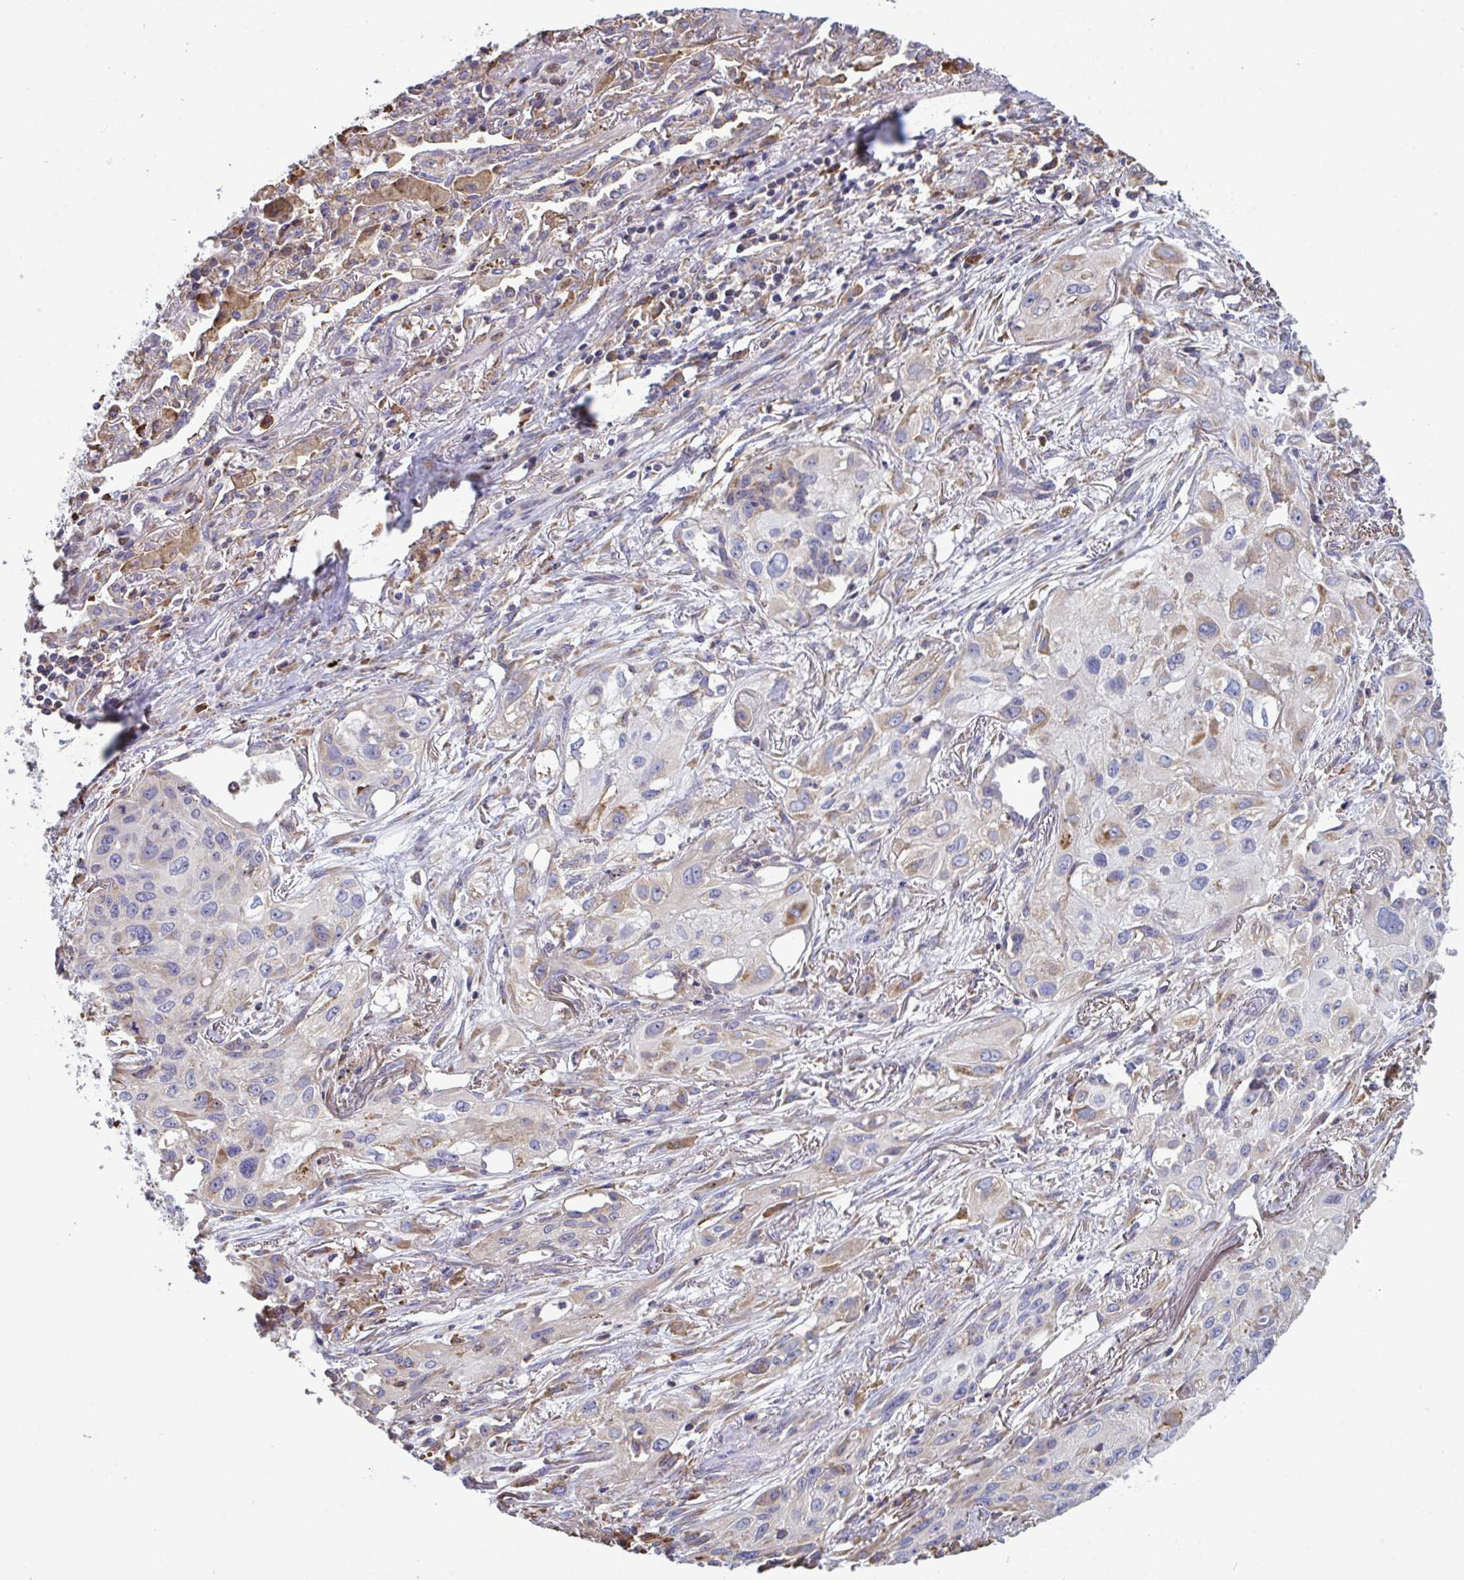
{"staining": {"intensity": "negative", "quantity": "none", "location": "none"}, "tissue": "lung cancer", "cell_type": "Tumor cells", "image_type": "cancer", "snomed": [{"axis": "morphology", "description": "Squamous cell carcinoma, NOS"}, {"axis": "topography", "description": "Lung"}], "caption": "Immunohistochemistry (IHC) photomicrograph of neoplastic tissue: lung squamous cell carcinoma stained with DAB (3,3'-diaminobenzidine) reveals no significant protein expression in tumor cells.", "gene": "MYMK", "patient": {"sex": "male", "age": 71}}